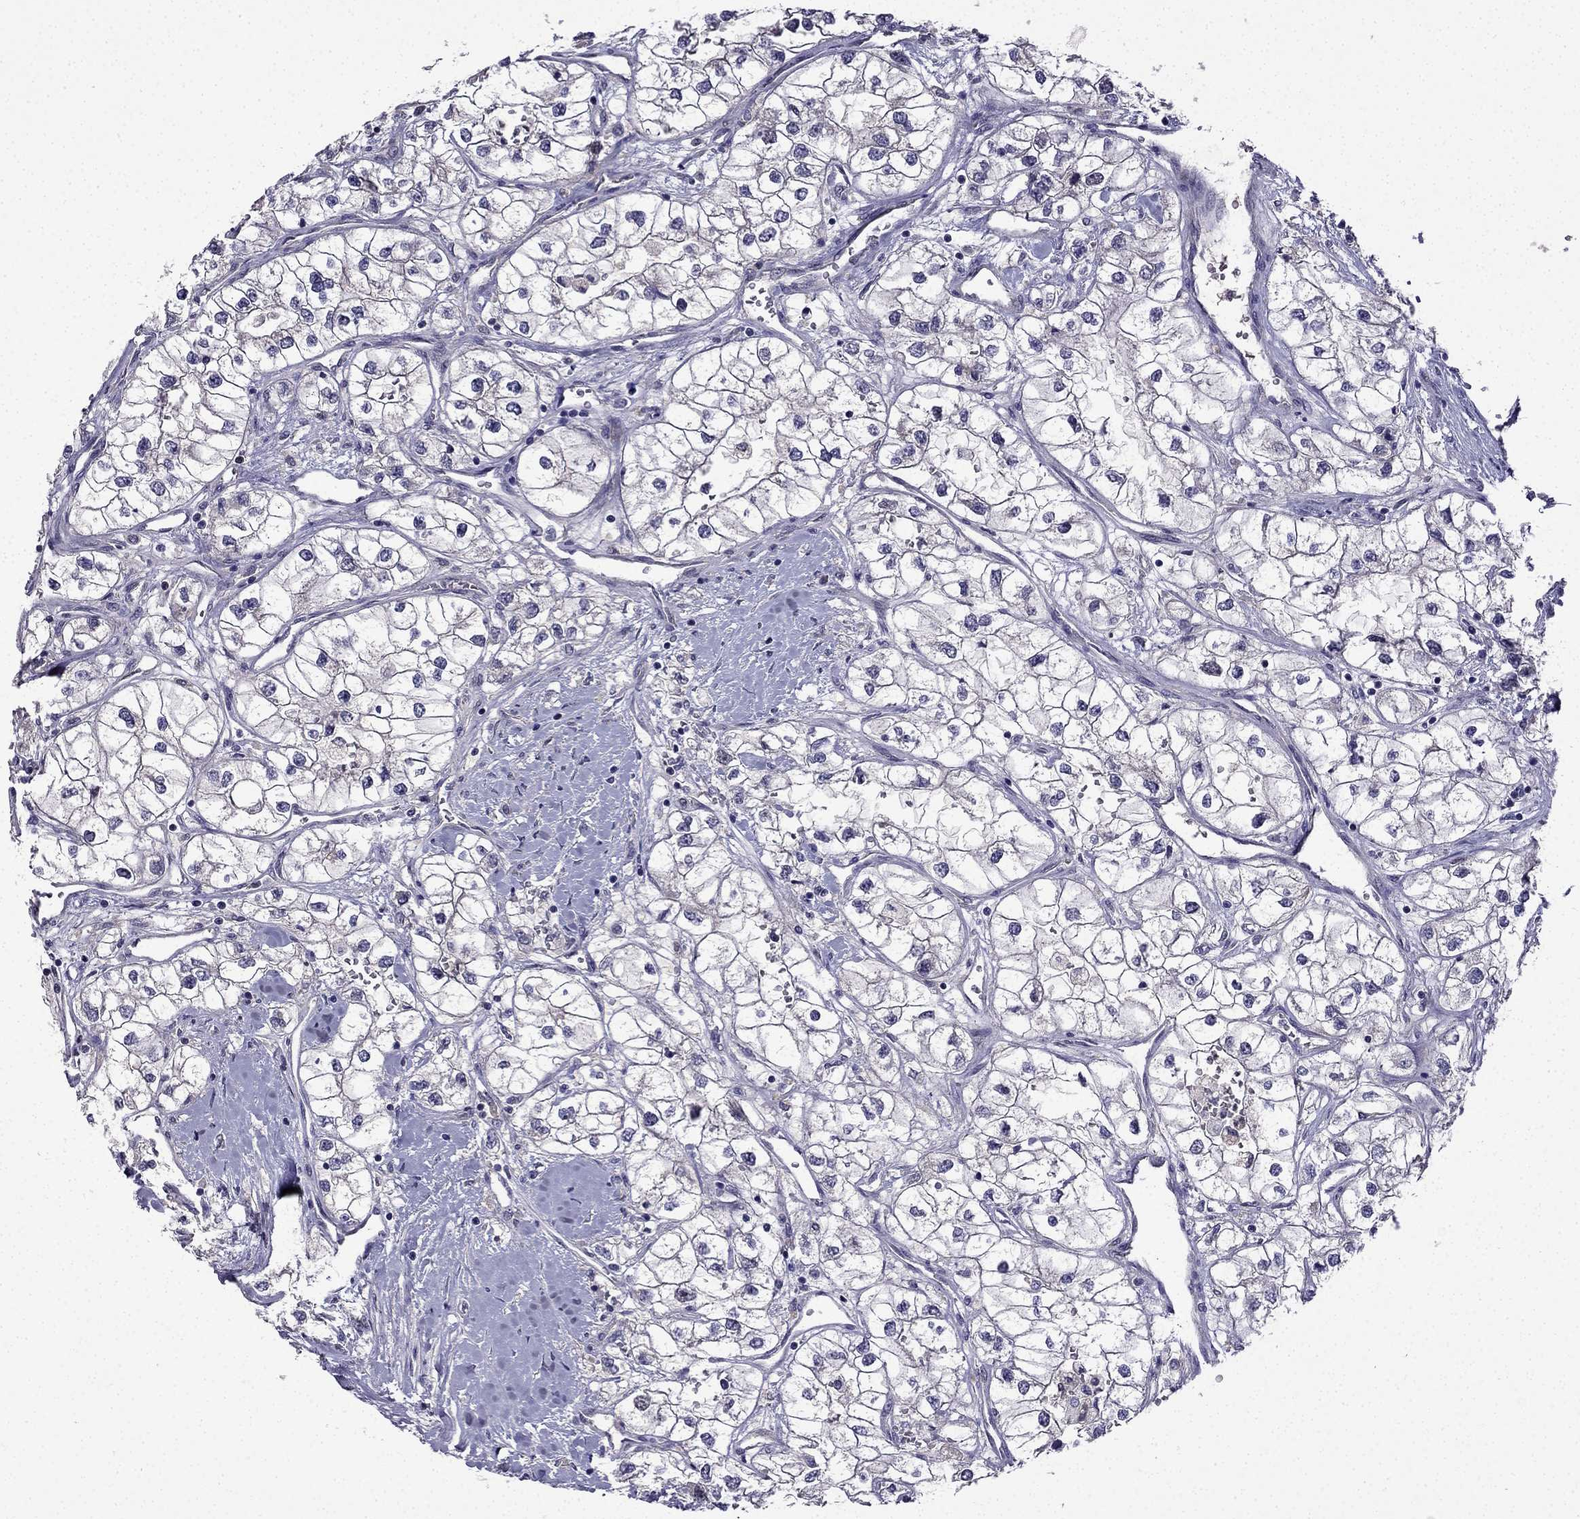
{"staining": {"intensity": "negative", "quantity": "none", "location": "none"}, "tissue": "renal cancer", "cell_type": "Tumor cells", "image_type": "cancer", "snomed": [{"axis": "morphology", "description": "Adenocarcinoma, NOS"}, {"axis": "topography", "description": "Kidney"}], "caption": "The micrograph shows no significant staining in tumor cells of renal adenocarcinoma.", "gene": "UHRF1", "patient": {"sex": "male", "age": 59}}